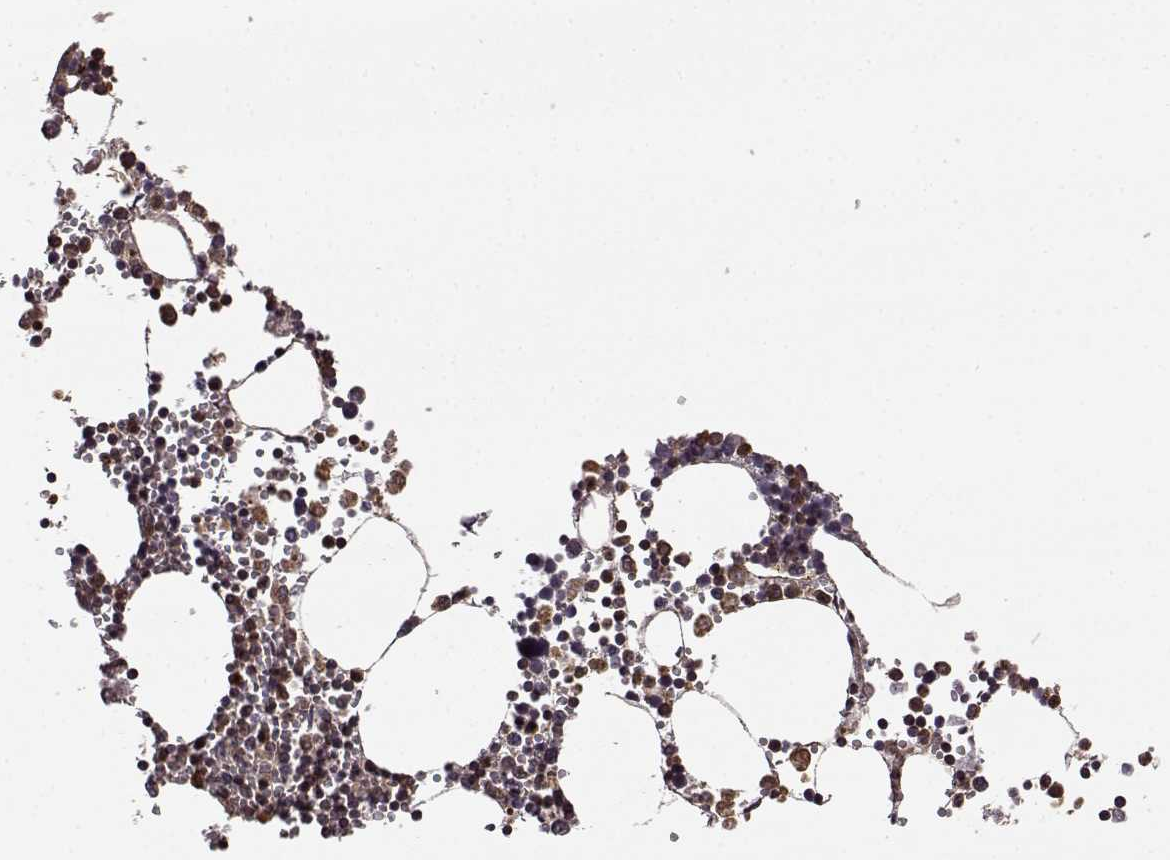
{"staining": {"intensity": "moderate", "quantity": "25%-75%", "location": "cytoplasmic/membranous,nuclear"}, "tissue": "bone marrow", "cell_type": "Hematopoietic cells", "image_type": "normal", "snomed": [{"axis": "morphology", "description": "Normal tissue, NOS"}, {"axis": "topography", "description": "Bone marrow"}], "caption": "Immunohistochemistry (IHC) photomicrograph of normal human bone marrow stained for a protein (brown), which displays medium levels of moderate cytoplasmic/membranous,nuclear expression in about 25%-75% of hematopoietic cells.", "gene": "TRMU", "patient": {"sex": "male", "age": 54}}